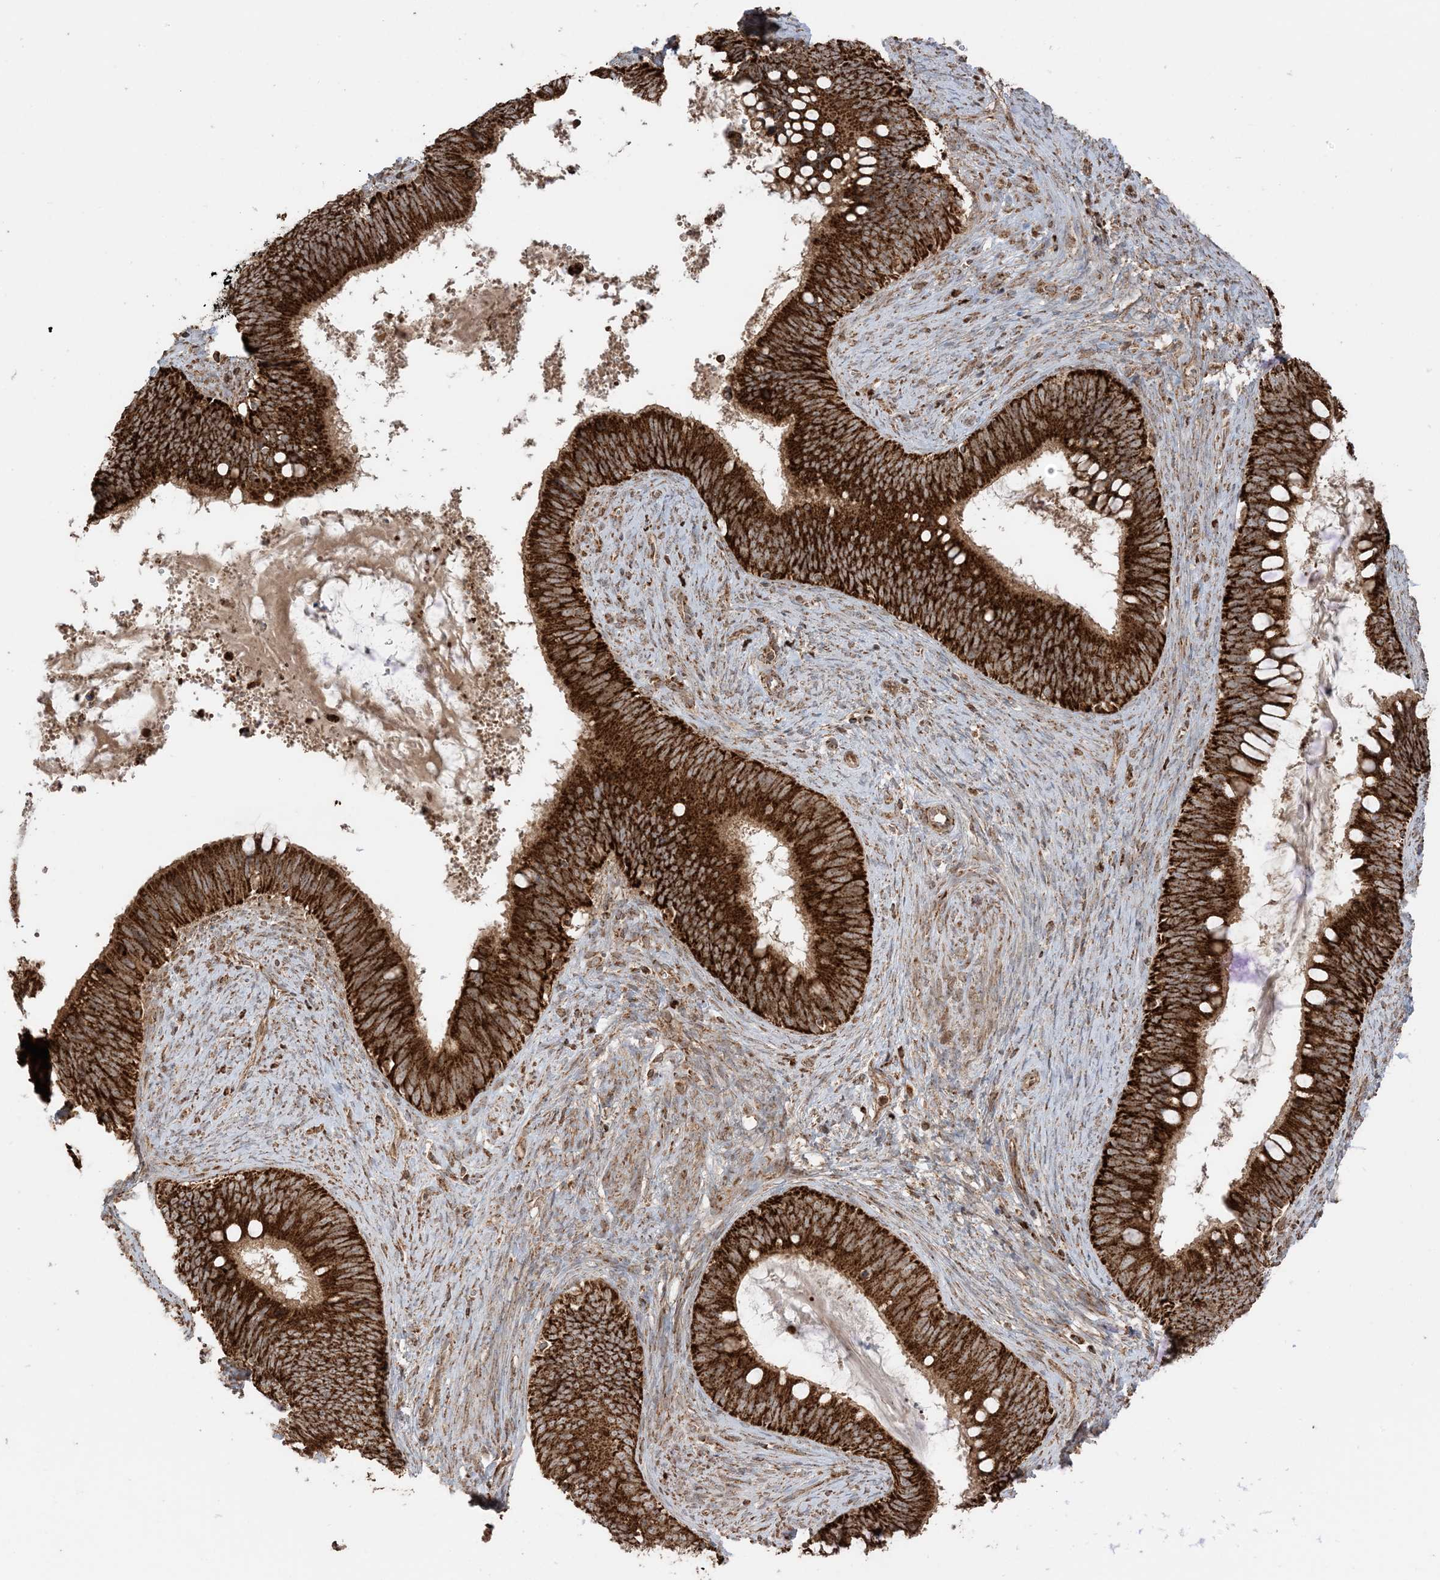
{"staining": {"intensity": "strong", "quantity": ">75%", "location": "cytoplasmic/membranous"}, "tissue": "cervical cancer", "cell_type": "Tumor cells", "image_type": "cancer", "snomed": [{"axis": "morphology", "description": "Adenocarcinoma, NOS"}, {"axis": "topography", "description": "Cervix"}], "caption": "Brown immunohistochemical staining in adenocarcinoma (cervical) shows strong cytoplasmic/membranous positivity in approximately >75% of tumor cells.", "gene": "N4BP3", "patient": {"sex": "female", "age": 42}}